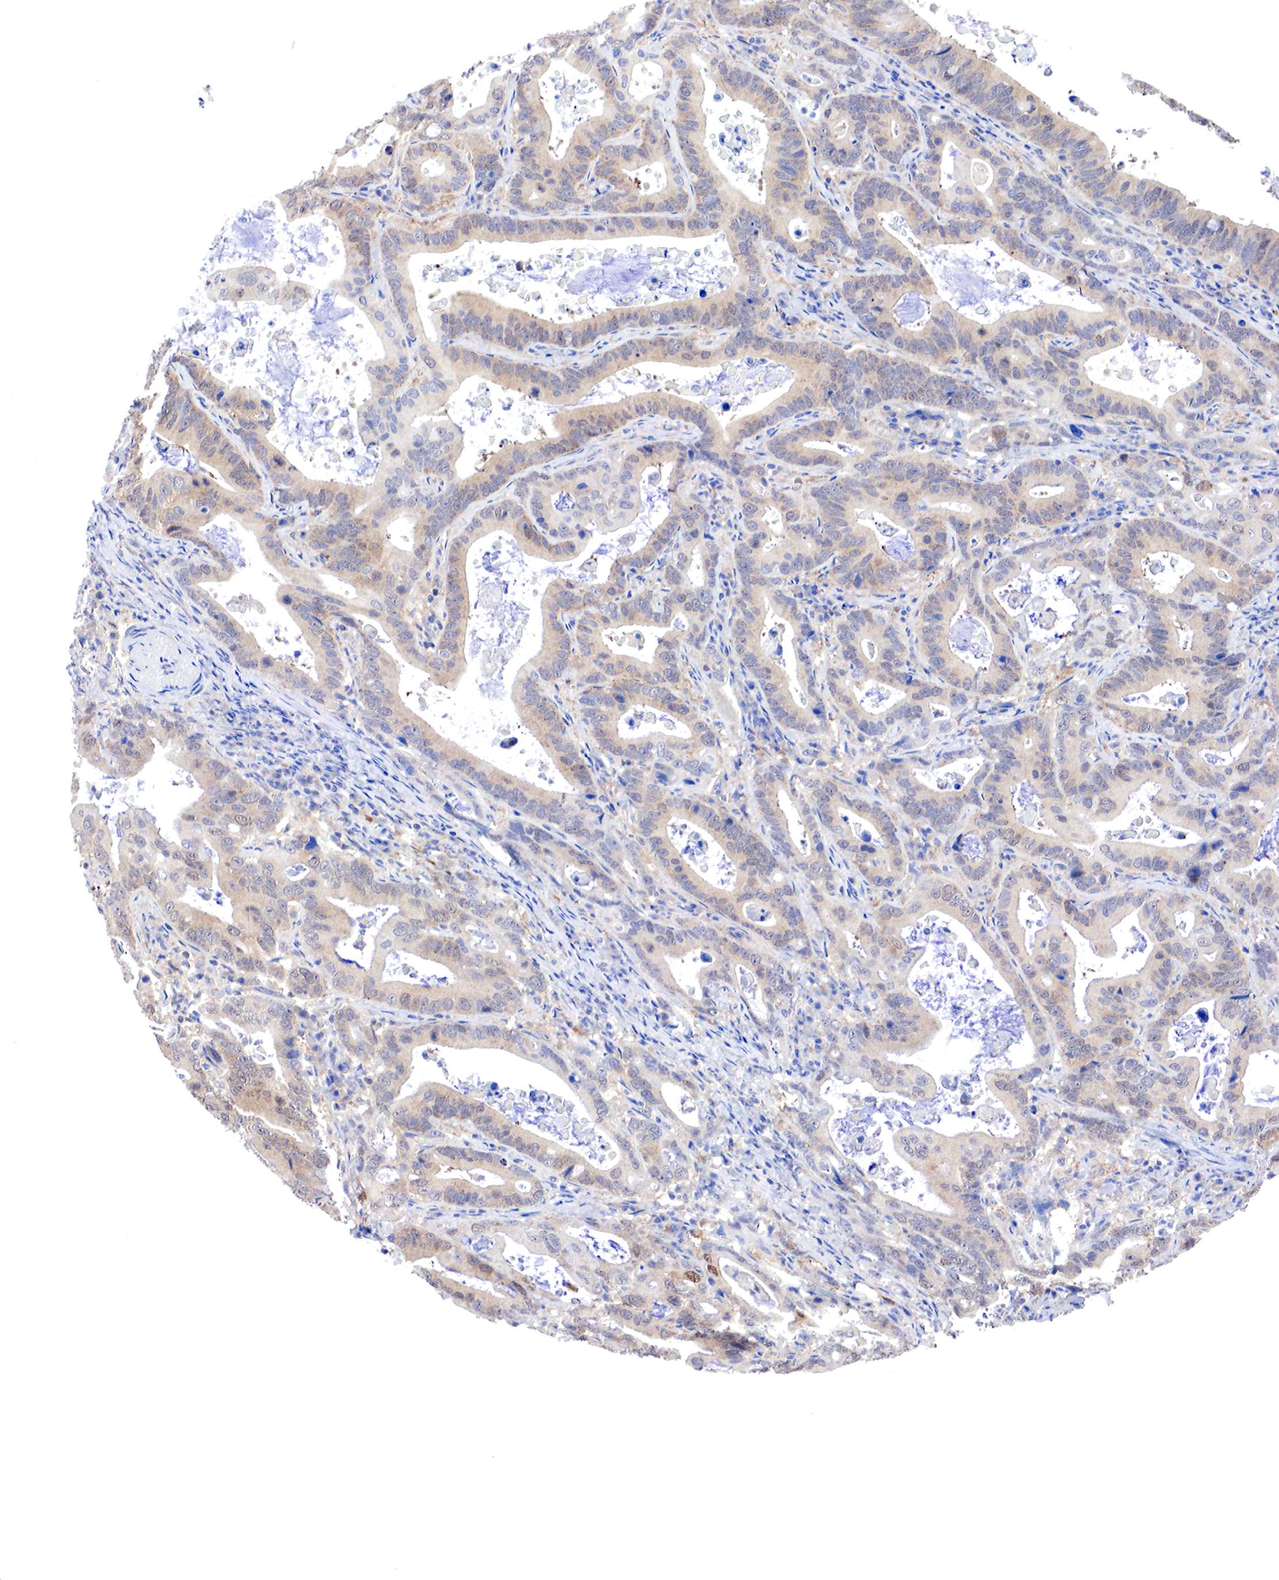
{"staining": {"intensity": "weak", "quantity": ">75%", "location": "cytoplasmic/membranous,nuclear"}, "tissue": "stomach cancer", "cell_type": "Tumor cells", "image_type": "cancer", "snomed": [{"axis": "morphology", "description": "Adenocarcinoma, NOS"}, {"axis": "topography", "description": "Stomach, upper"}], "caption": "Weak cytoplasmic/membranous and nuclear protein staining is appreciated in approximately >75% of tumor cells in stomach cancer. Ihc stains the protein in brown and the nuclei are stained blue.", "gene": "PABIR2", "patient": {"sex": "male", "age": 63}}